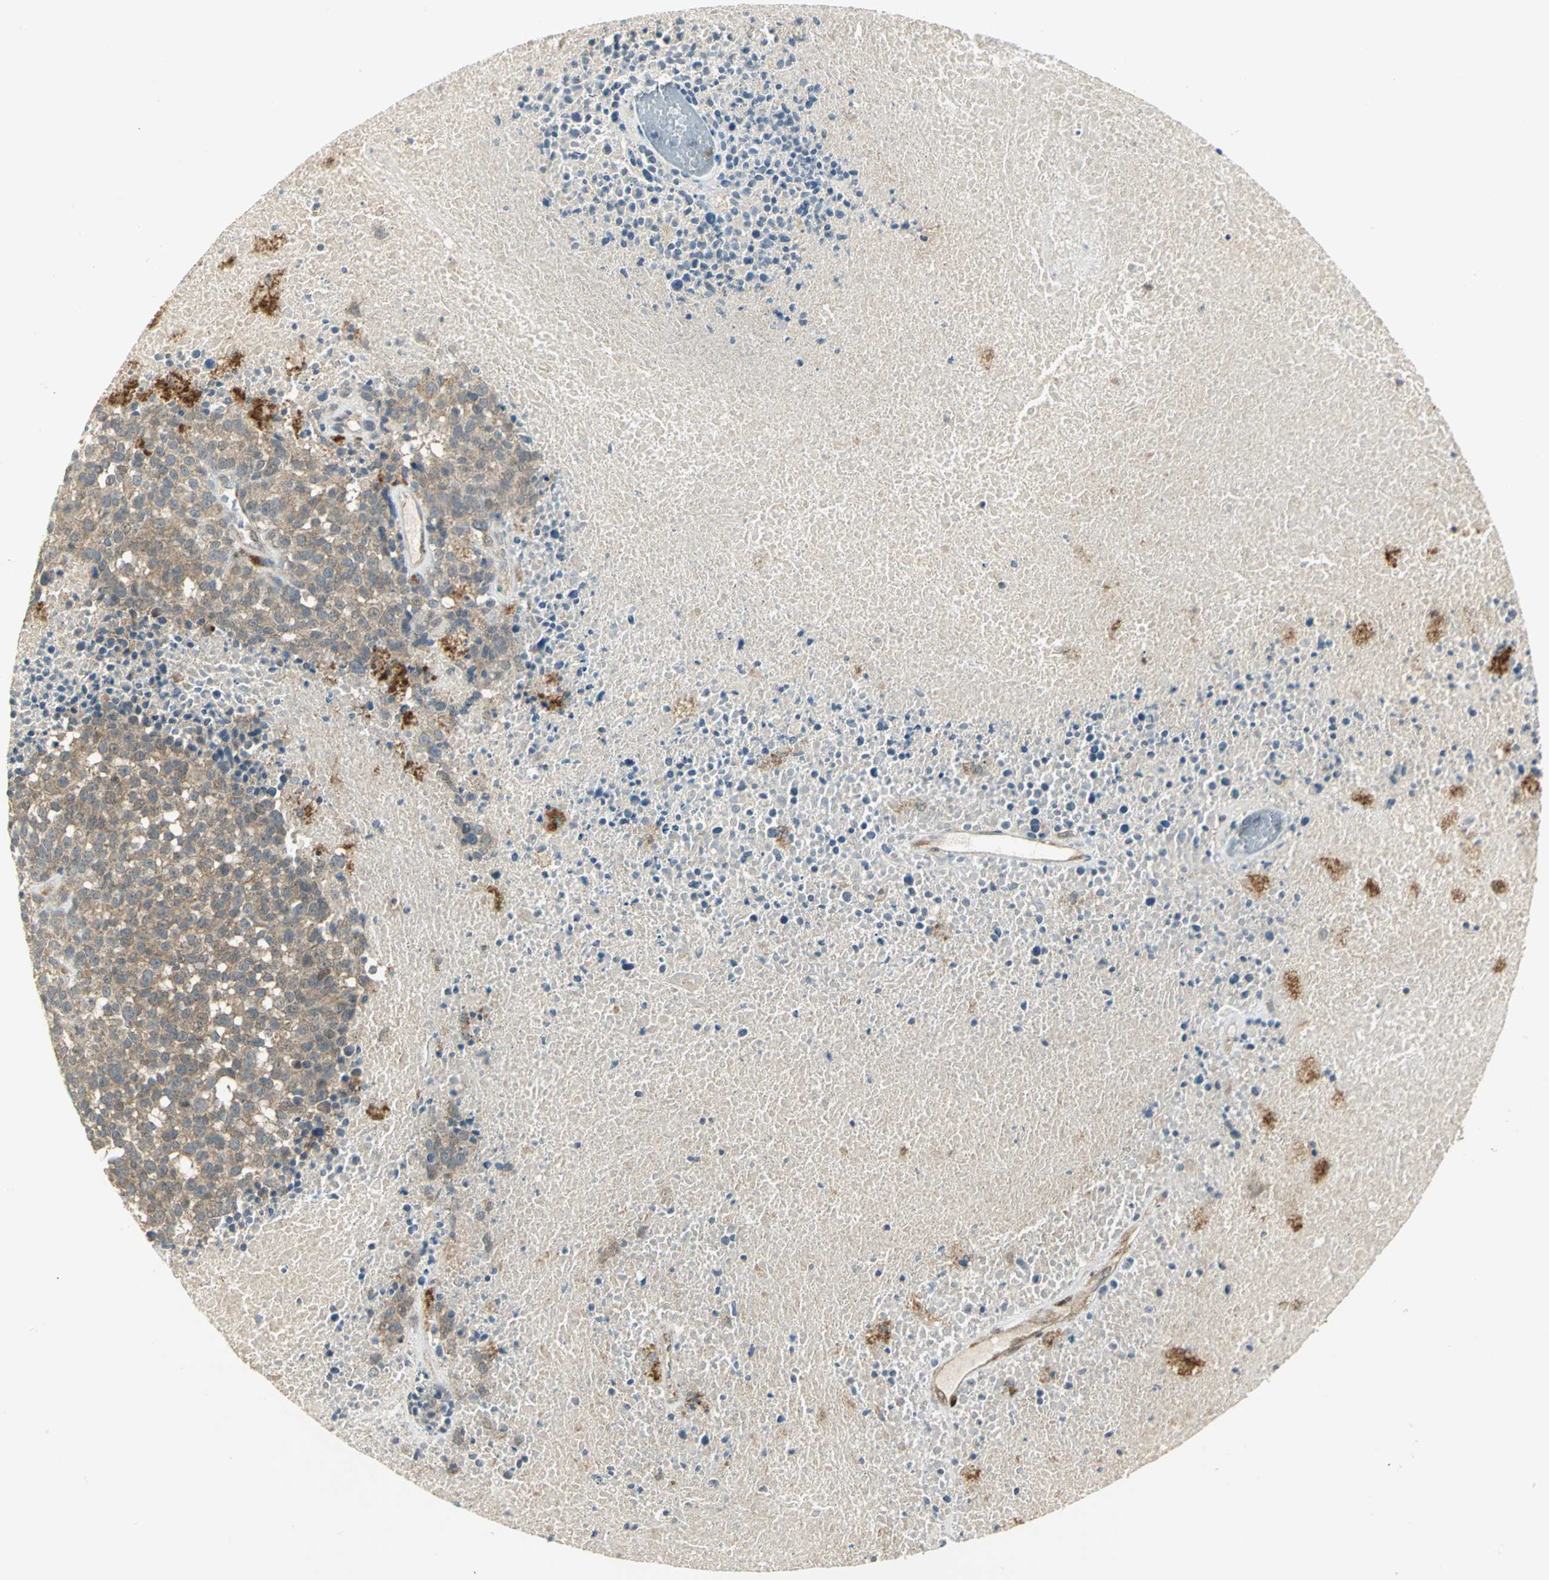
{"staining": {"intensity": "moderate", "quantity": ">75%", "location": "cytoplasmic/membranous"}, "tissue": "melanoma", "cell_type": "Tumor cells", "image_type": "cancer", "snomed": [{"axis": "morphology", "description": "Malignant melanoma, Metastatic site"}, {"axis": "topography", "description": "Cerebral cortex"}], "caption": "Brown immunohistochemical staining in human melanoma displays moderate cytoplasmic/membranous positivity in about >75% of tumor cells. (DAB IHC, brown staining for protein, blue staining for nuclei).", "gene": "MAPK8IP3", "patient": {"sex": "female", "age": 52}}